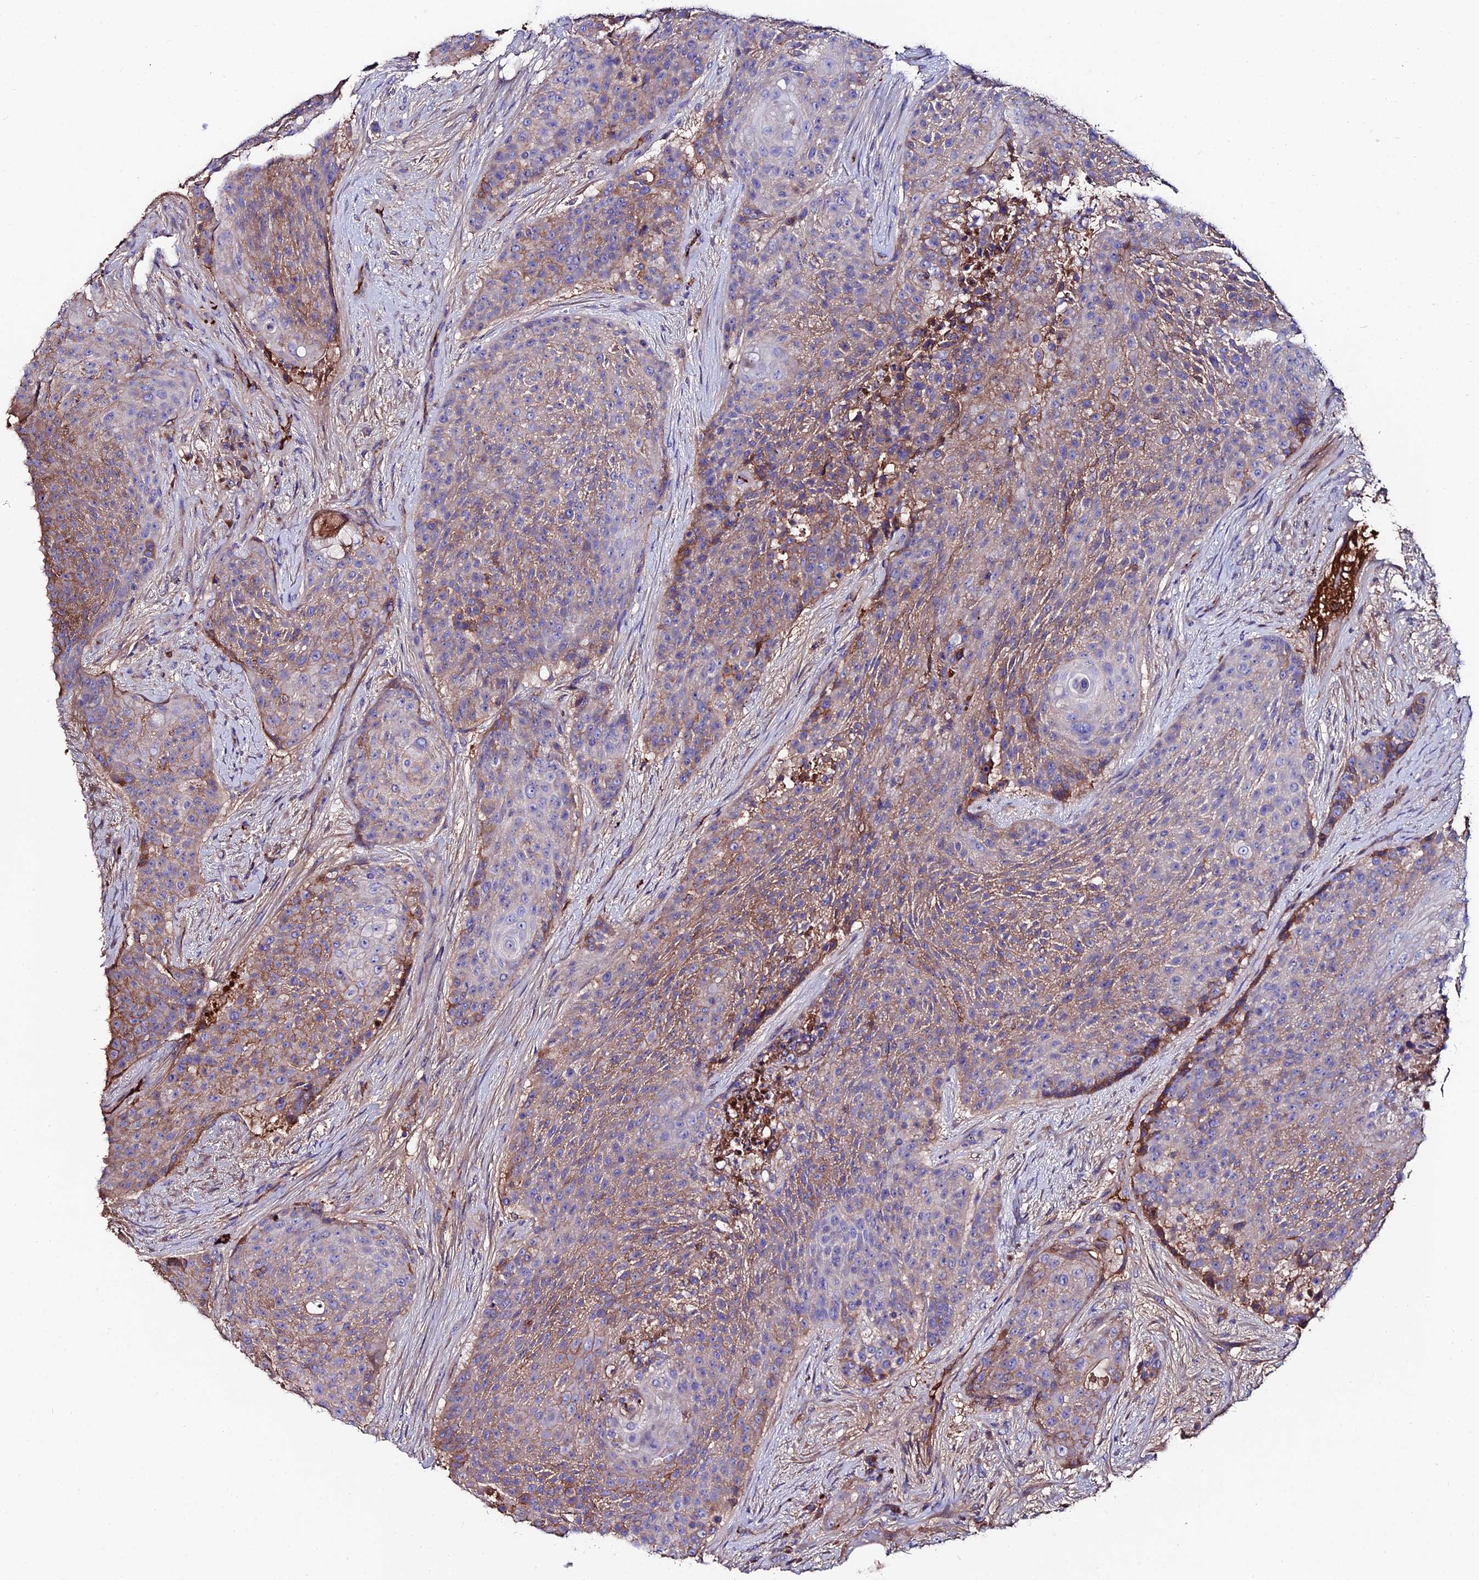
{"staining": {"intensity": "moderate", "quantity": "25%-75%", "location": "cytoplasmic/membranous"}, "tissue": "urothelial cancer", "cell_type": "Tumor cells", "image_type": "cancer", "snomed": [{"axis": "morphology", "description": "Urothelial carcinoma, High grade"}, {"axis": "topography", "description": "Urinary bladder"}], "caption": "A brown stain labels moderate cytoplasmic/membranous expression of a protein in urothelial cancer tumor cells. (Stains: DAB in brown, nuclei in blue, Microscopy: brightfield microscopy at high magnification).", "gene": "SLC25A16", "patient": {"sex": "female", "age": 63}}